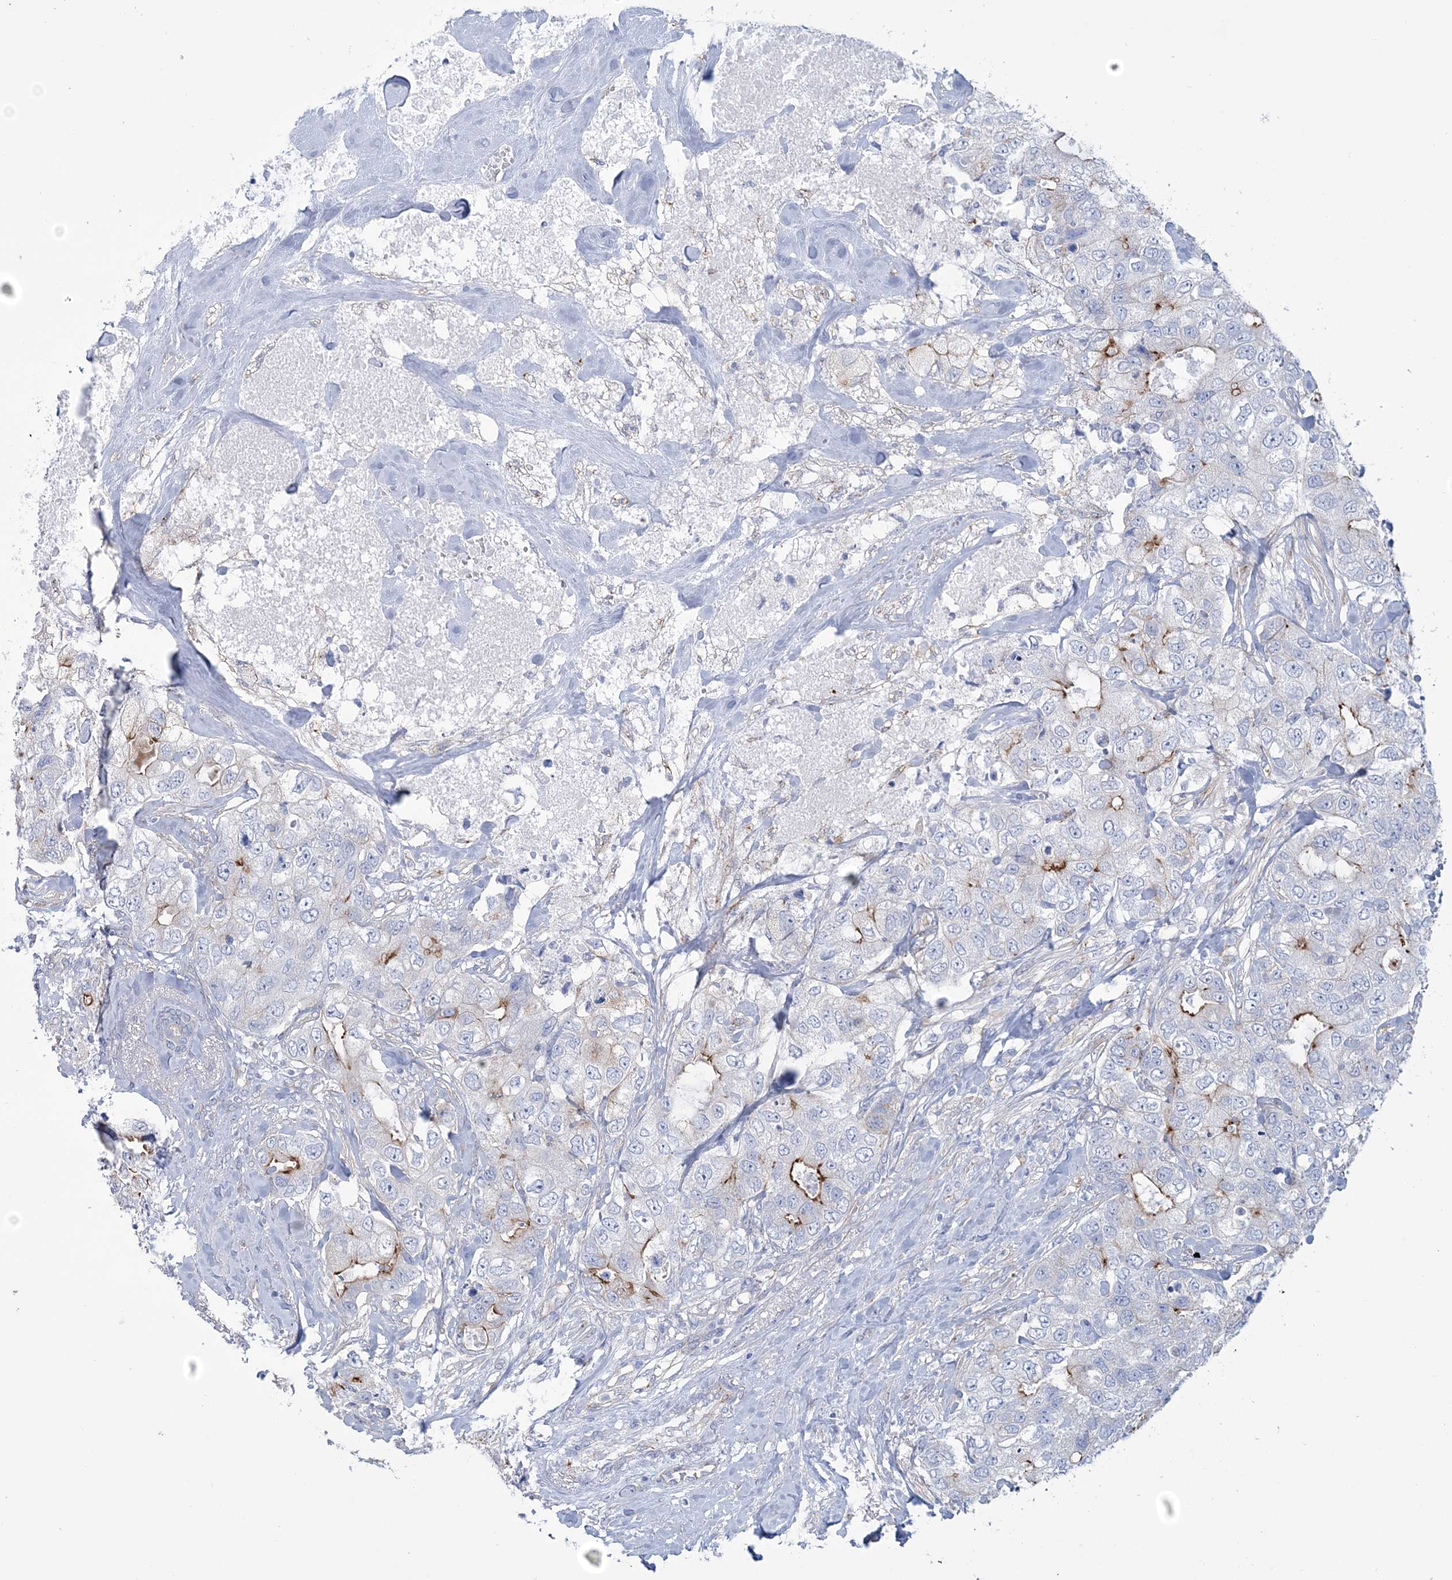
{"staining": {"intensity": "strong", "quantity": "<25%", "location": "cytoplasmic/membranous"}, "tissue": "breast cancer", "cell_type": "Tumor cells", "image_type": "cancer", "snomed": [{"axis": "morphology", "description": "Duct carcinoma"}, {"axis": "topography", "description": "Breast"}], "caption": "Breast cancer (infiltrating ductal carcinoma) was stained to show a protein in brown. There is medium levels of strong cytoplasmic/membranous expression in approximately <25% of tumor cells.", "gene": "RAB11FIP5", "patient": {"sex": "female", "age": 62}}